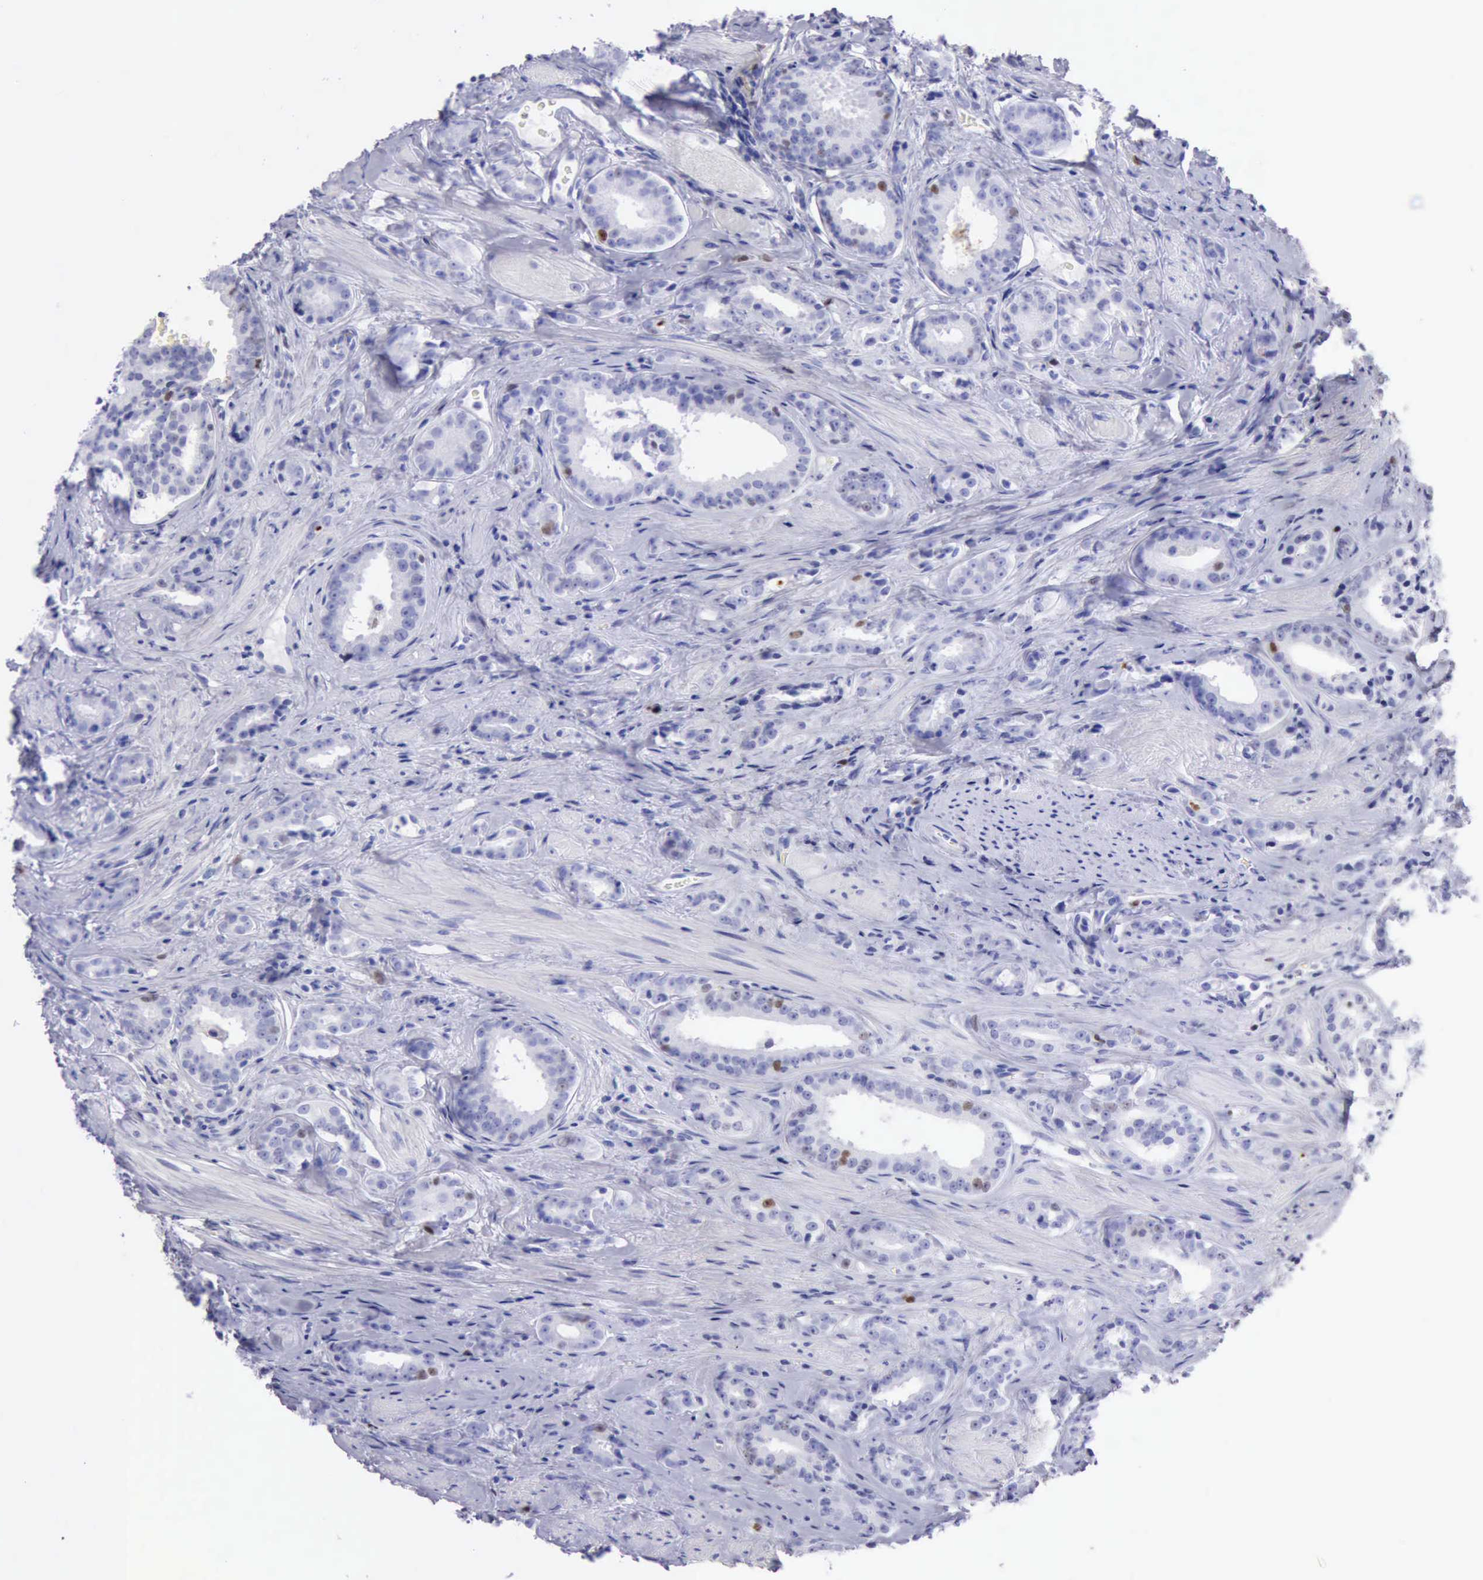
{"staining": {"intensity": "moderate", "quantity": "<25%", "location": "nuclear"}, "tissue": "prostate cancer", "cell_type": "Tumor cells", "image_type": "cancer", "snomed": [{"axis": "morphology", "description": "Adenocarcinoma, Medium grade"}, {"axis": "topography", "description": "Prostate"}], "caption": "An image of human prostate cancer (medium-grade adenocarcinoma) stained for a protein demonstrates moderate nuclear brown staining in tumor cells.", "gene": "MCM2", "patient": {"sex": "male", "age": 53}}